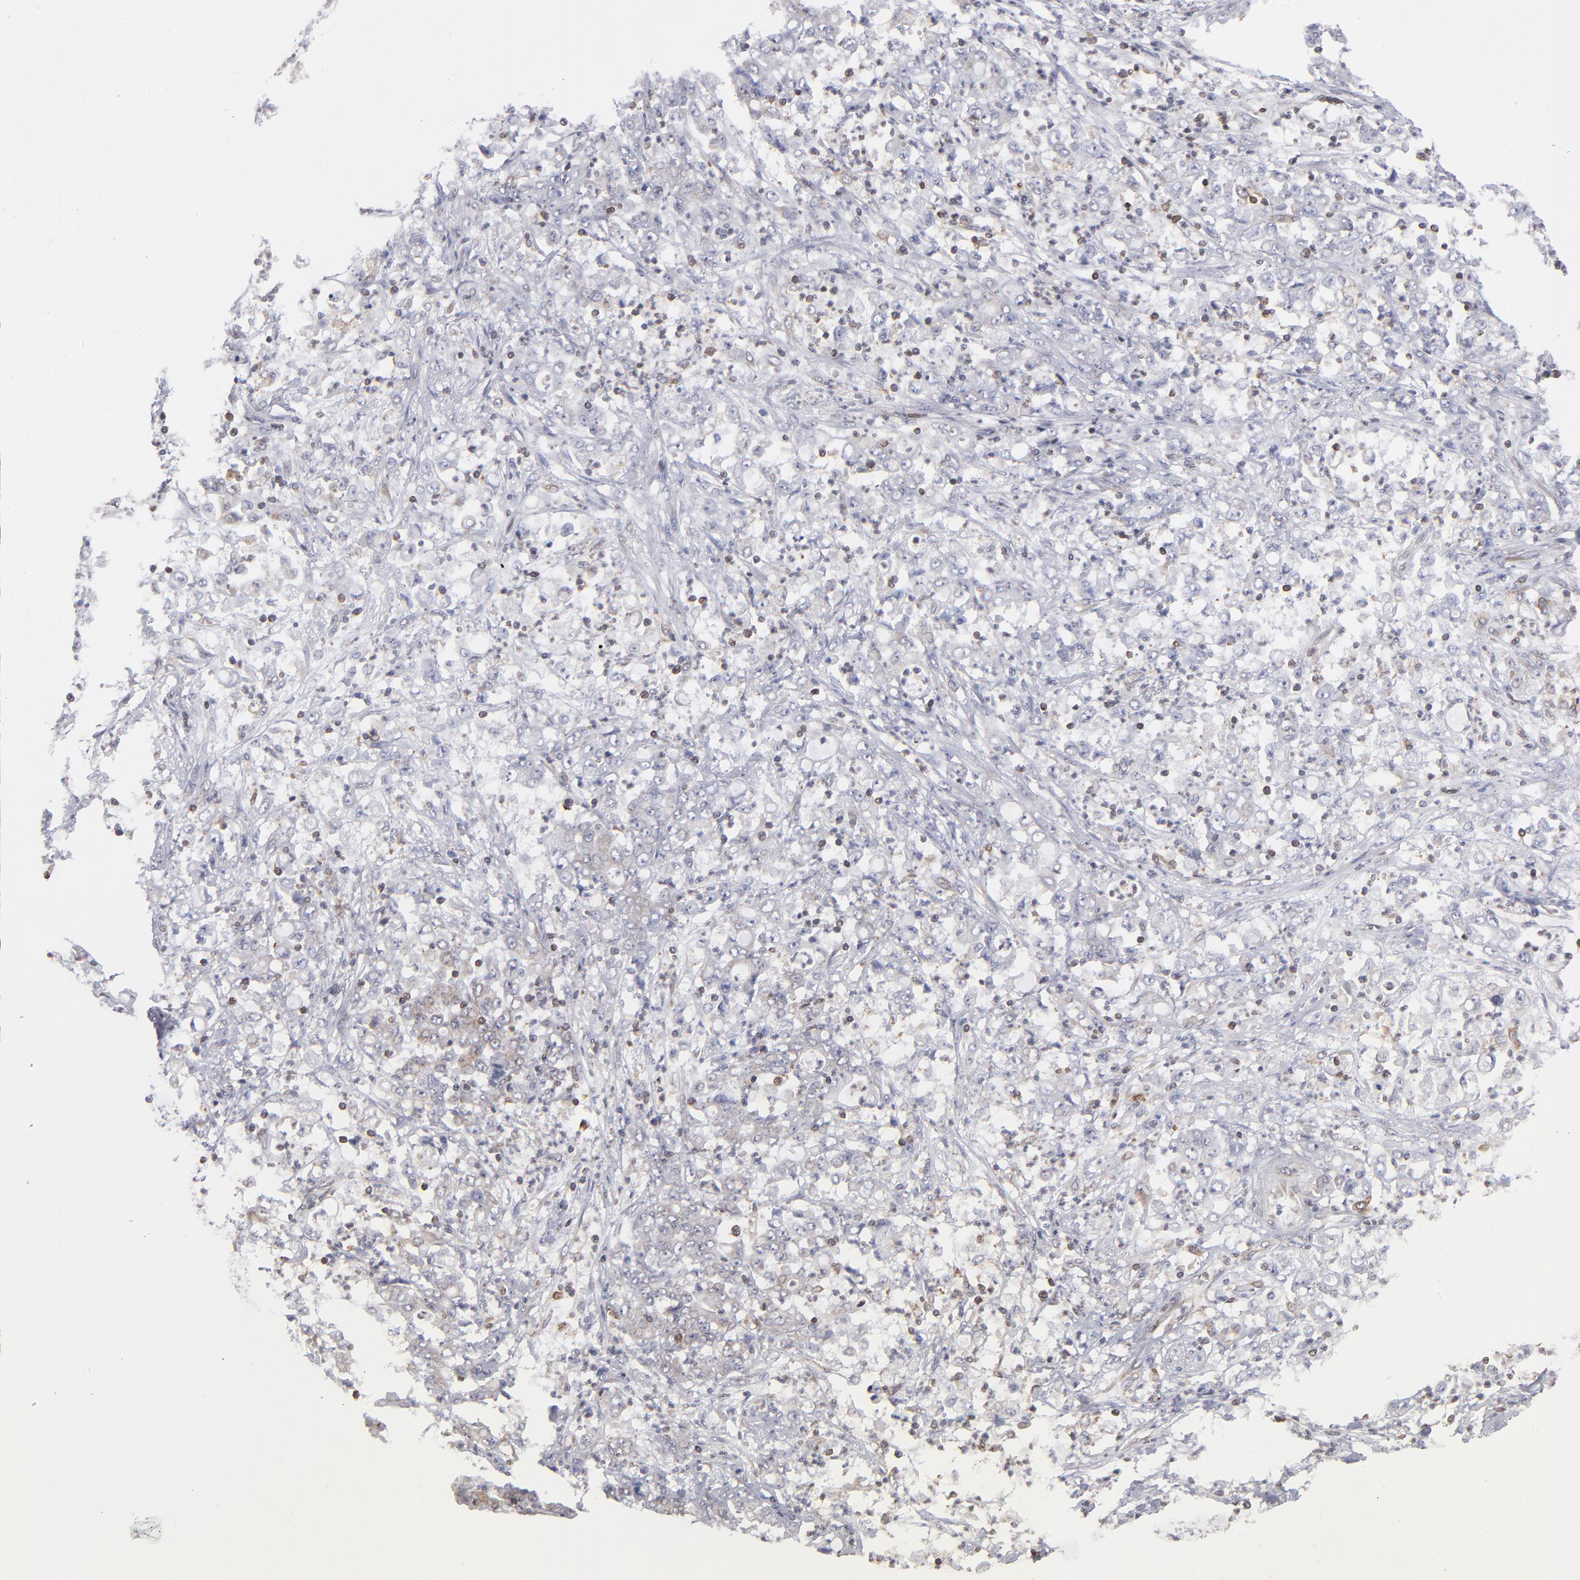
{"staining": {"intensity": "moderate", "quantity": "<25%", "location": "cytoplasmic/membranous"}, "tissue": "stomach cancer", "cell_type": "Tumor cells", "image_type": "cancer", "snomed": [{"axis": "morphology", "description": "Adenocarcinoma, NOS"}, {"axis": "topography", "description": "Stomach, lower"}], "caption": "Immunohistochemistry photomicrograph of stomach adenocarcinoma stained for a protein (brown), which displays low levels of moderate cytoplasmic/membranous expression in about <25% of tumor cells.", "gene": "TMX1", "patient": {"sex": "female", "age": 71}}